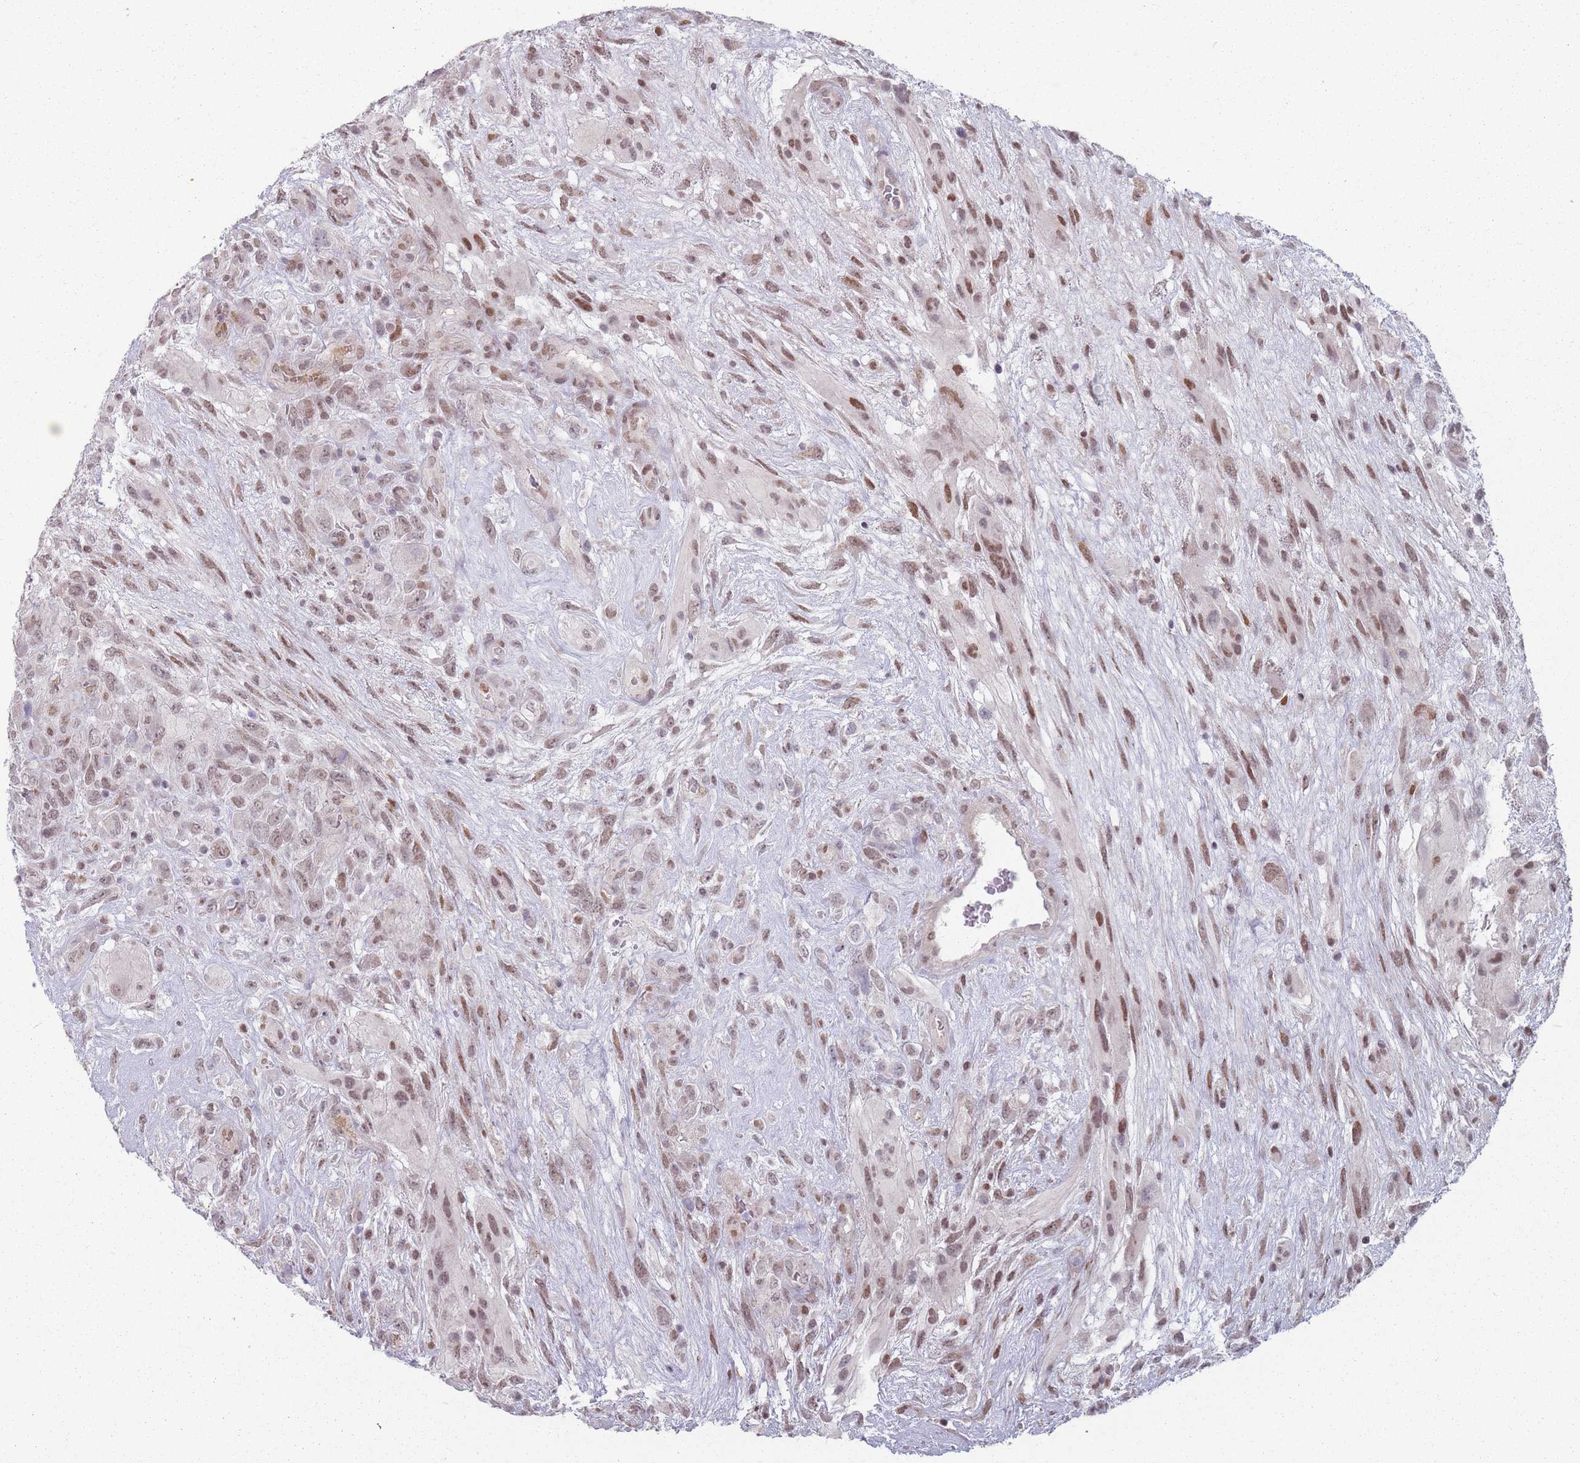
{"staining": {"intensity": "moderate", "quantity": ">75%", "location": "nuclear"}, "tissue": "glioma", "cell_type": "Tumor cells", "image_type": "cancer", "snomed": [{"axis": "morphology", "description": "Glioma, malignant, High grade"}, {"axis": "topography", "description": "Brain"}], "caption": "A brown stain shows moderate nuclear staining of a protein in malignant glioma (high-grade) tumor cells.", "gene": "SH3BGRL2", "patient": {"sex": "male", "age": 61}}